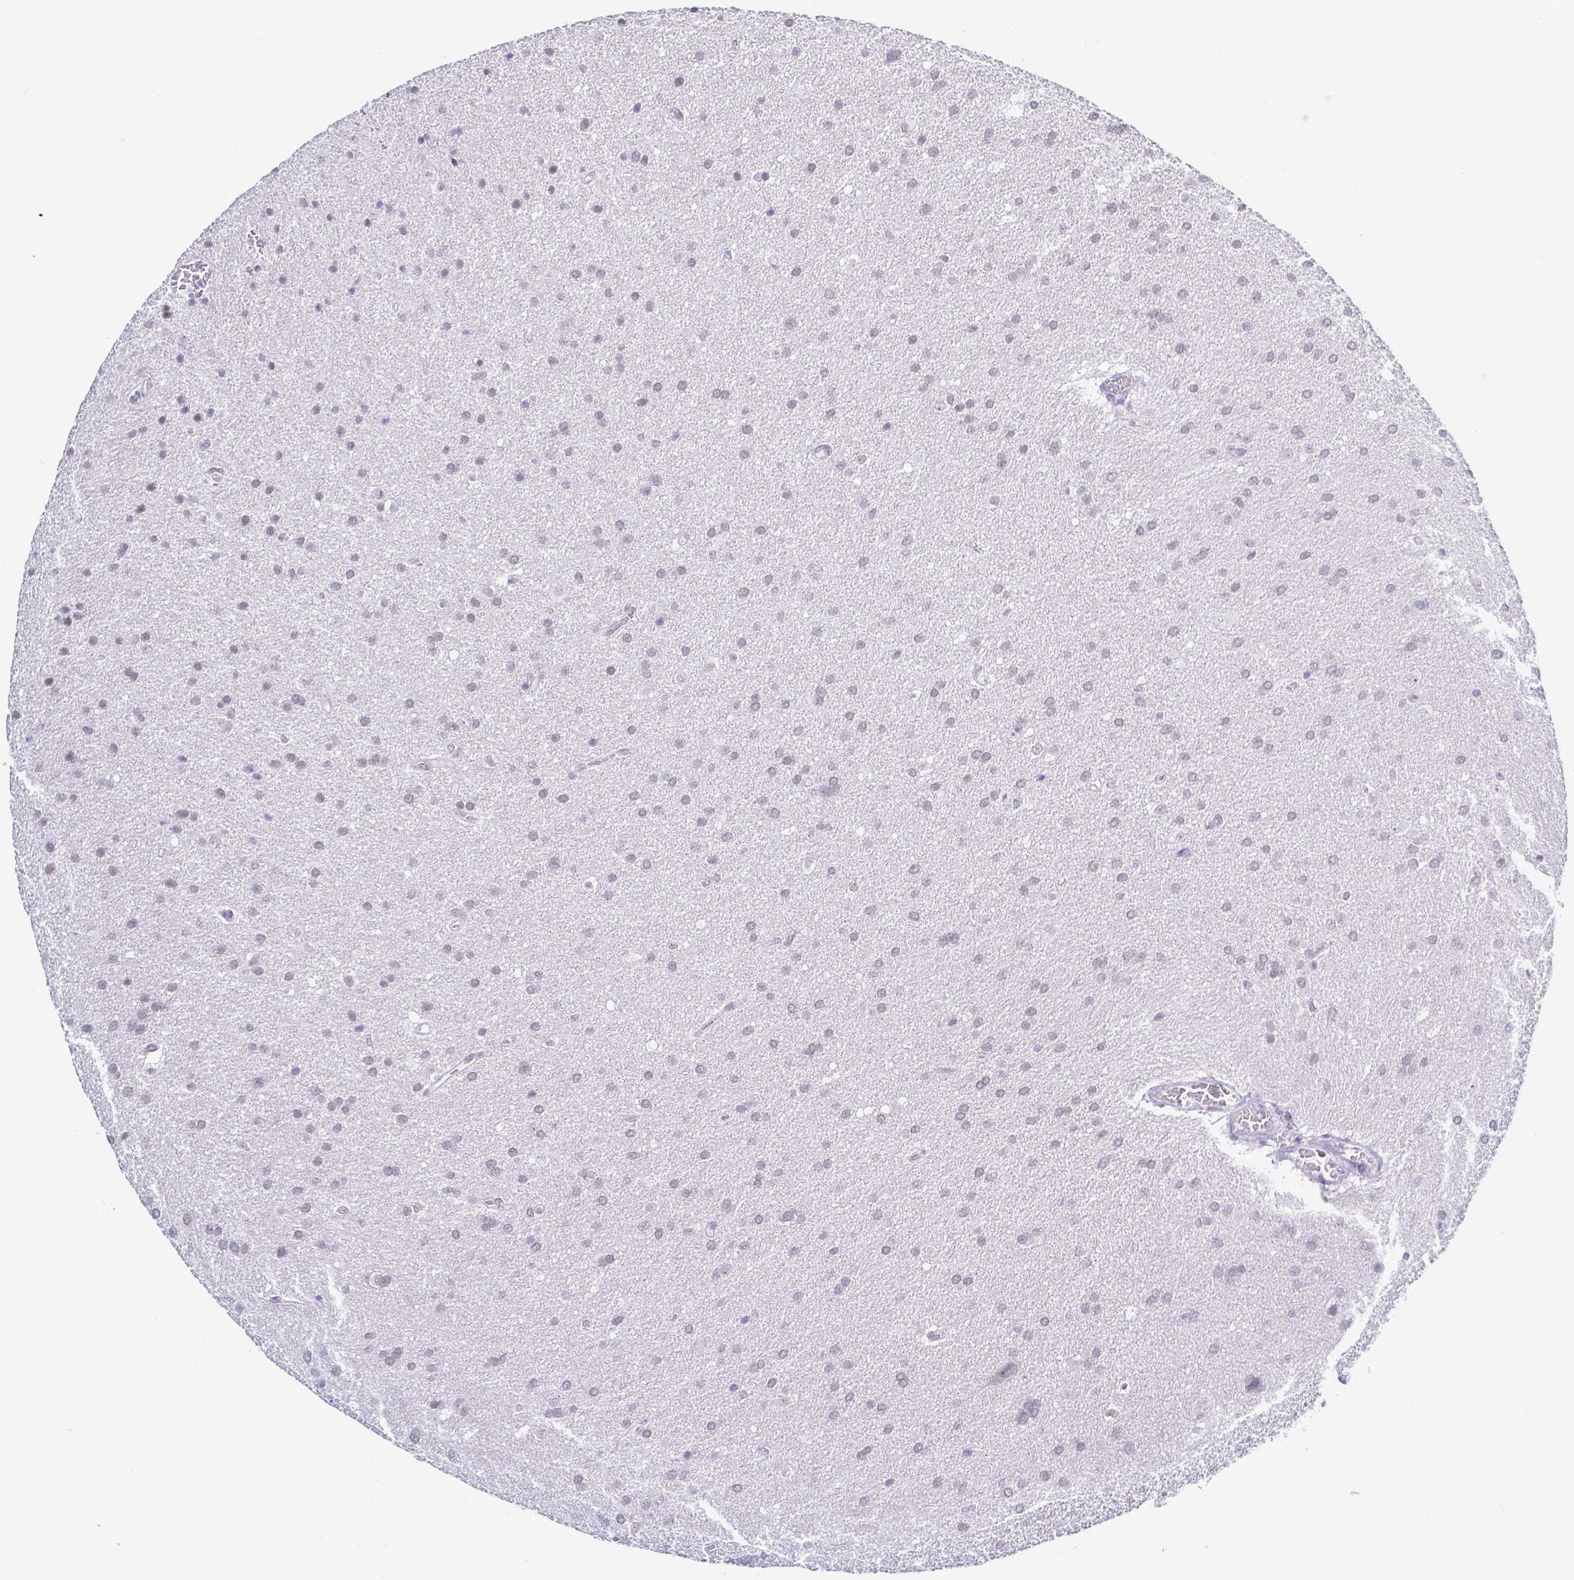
{"staining": {"intensity": "negative", "quantity": "none", "location": "none"}, "tissue": "glioma", "cell_type": "Tumor cells", "image_type": "cancer", "snomed": [{"axis": "morphology", "description": "Glioma, malignant, Low grade"}, {"axis": "topography", "description": "Brain"}], "caption": "A histopathology image of human malignant glioma (low-grade) is negative for staining in tumor cells.", "gene": "FAM83G", "patient": {"sex": "female", "age": 54}}